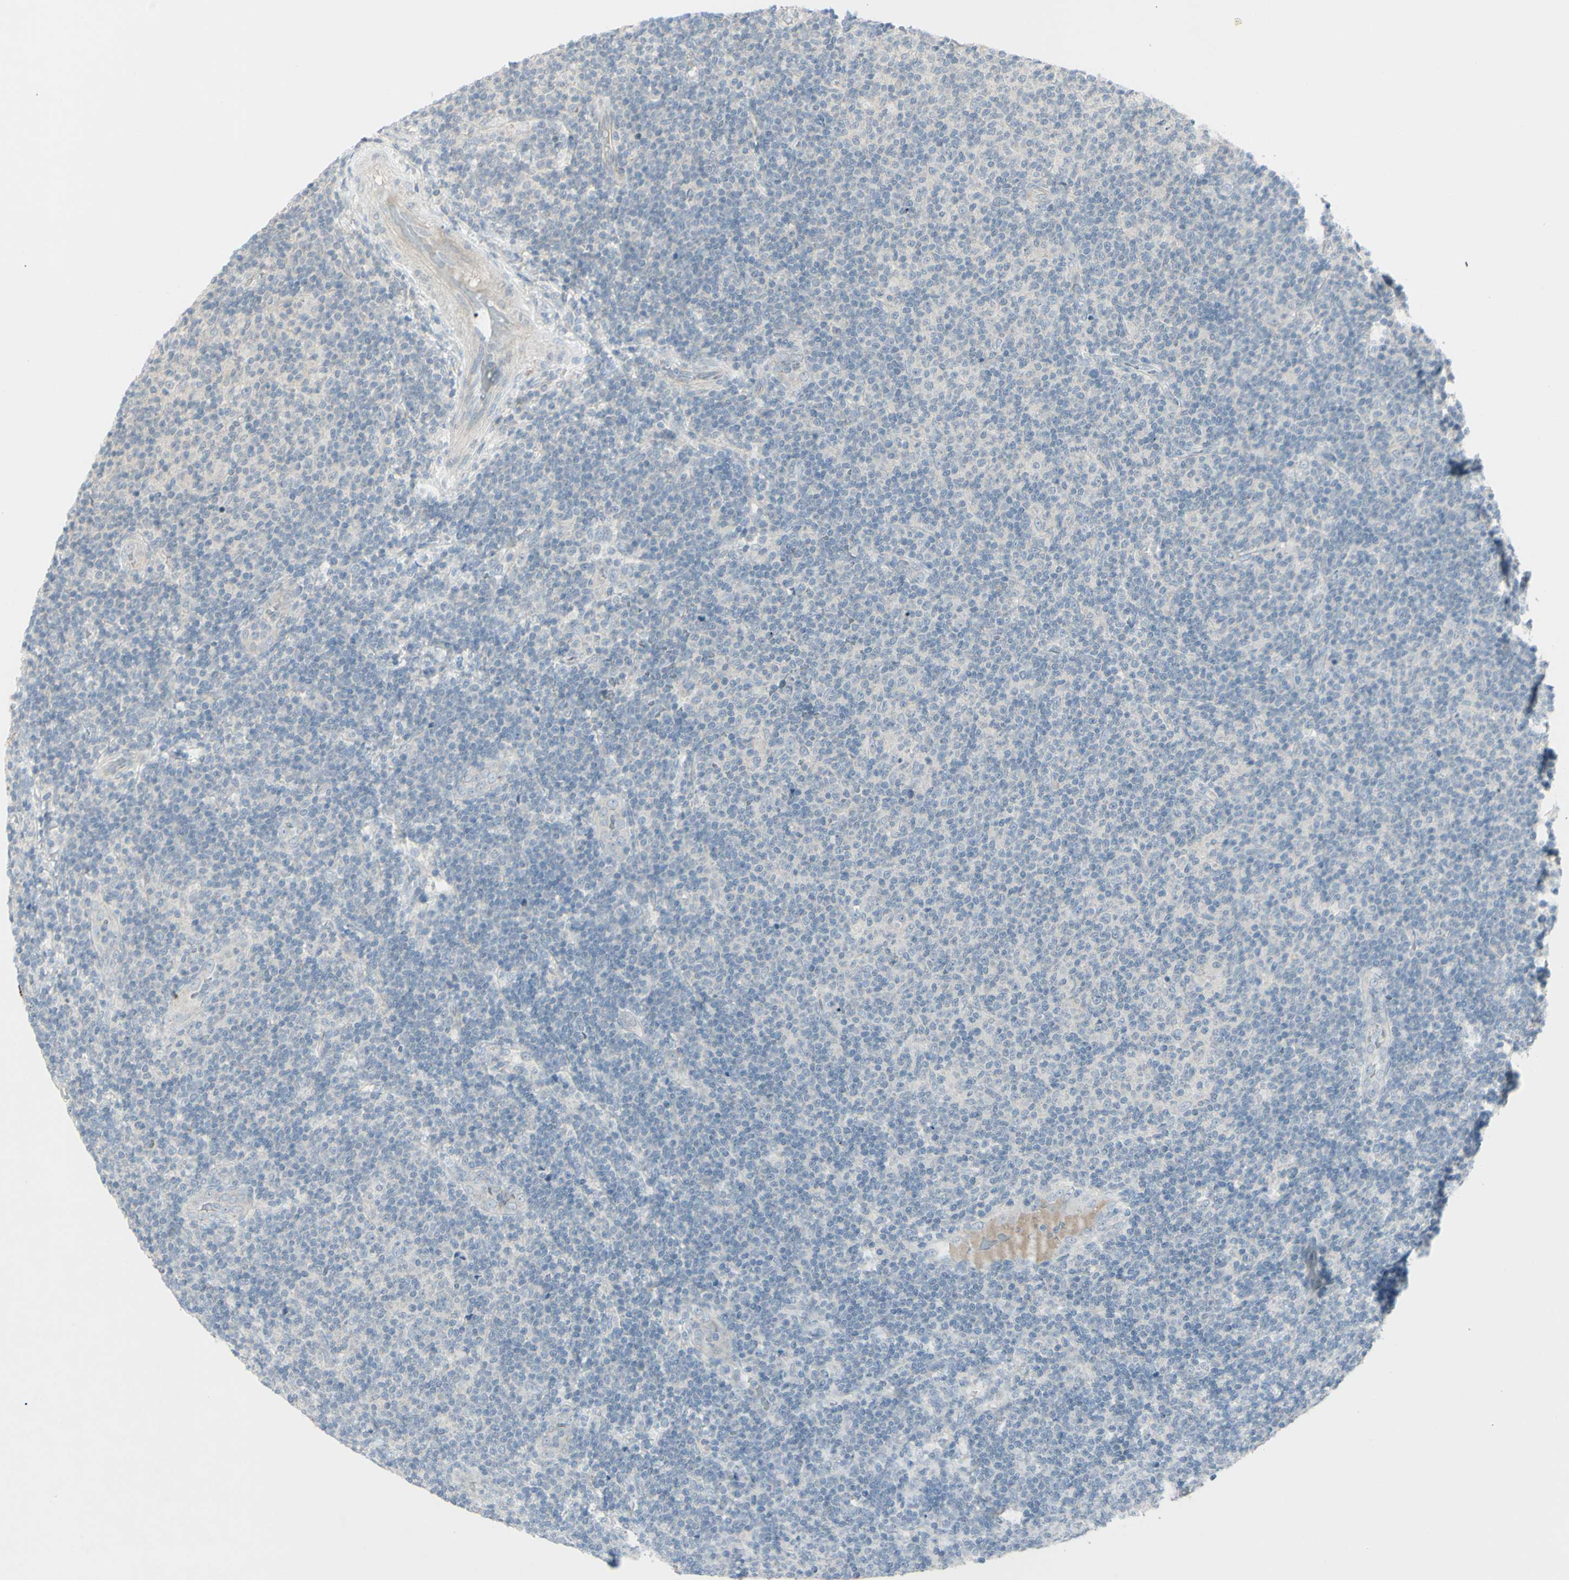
{"staining": {"intensity": "negative", "quantity": "none", "location": "none"}, "tissue": "lymphoma", "cell_type": "Tumor cells", "image_type": "cancer", "snomed": [{"axis": "morphology", "description": "Malignant lymphoma, non-Hodgkin's type, Low grade"}, {"axis": "topography", "description": "Lymph node"}], "caption": "There is no significant positivity in tumor cells of low-grade malignant lymphoma, non-Hodgkin's type.", "gene": "SH3GL2", "patient": {"sex": "male", "age": 83}}